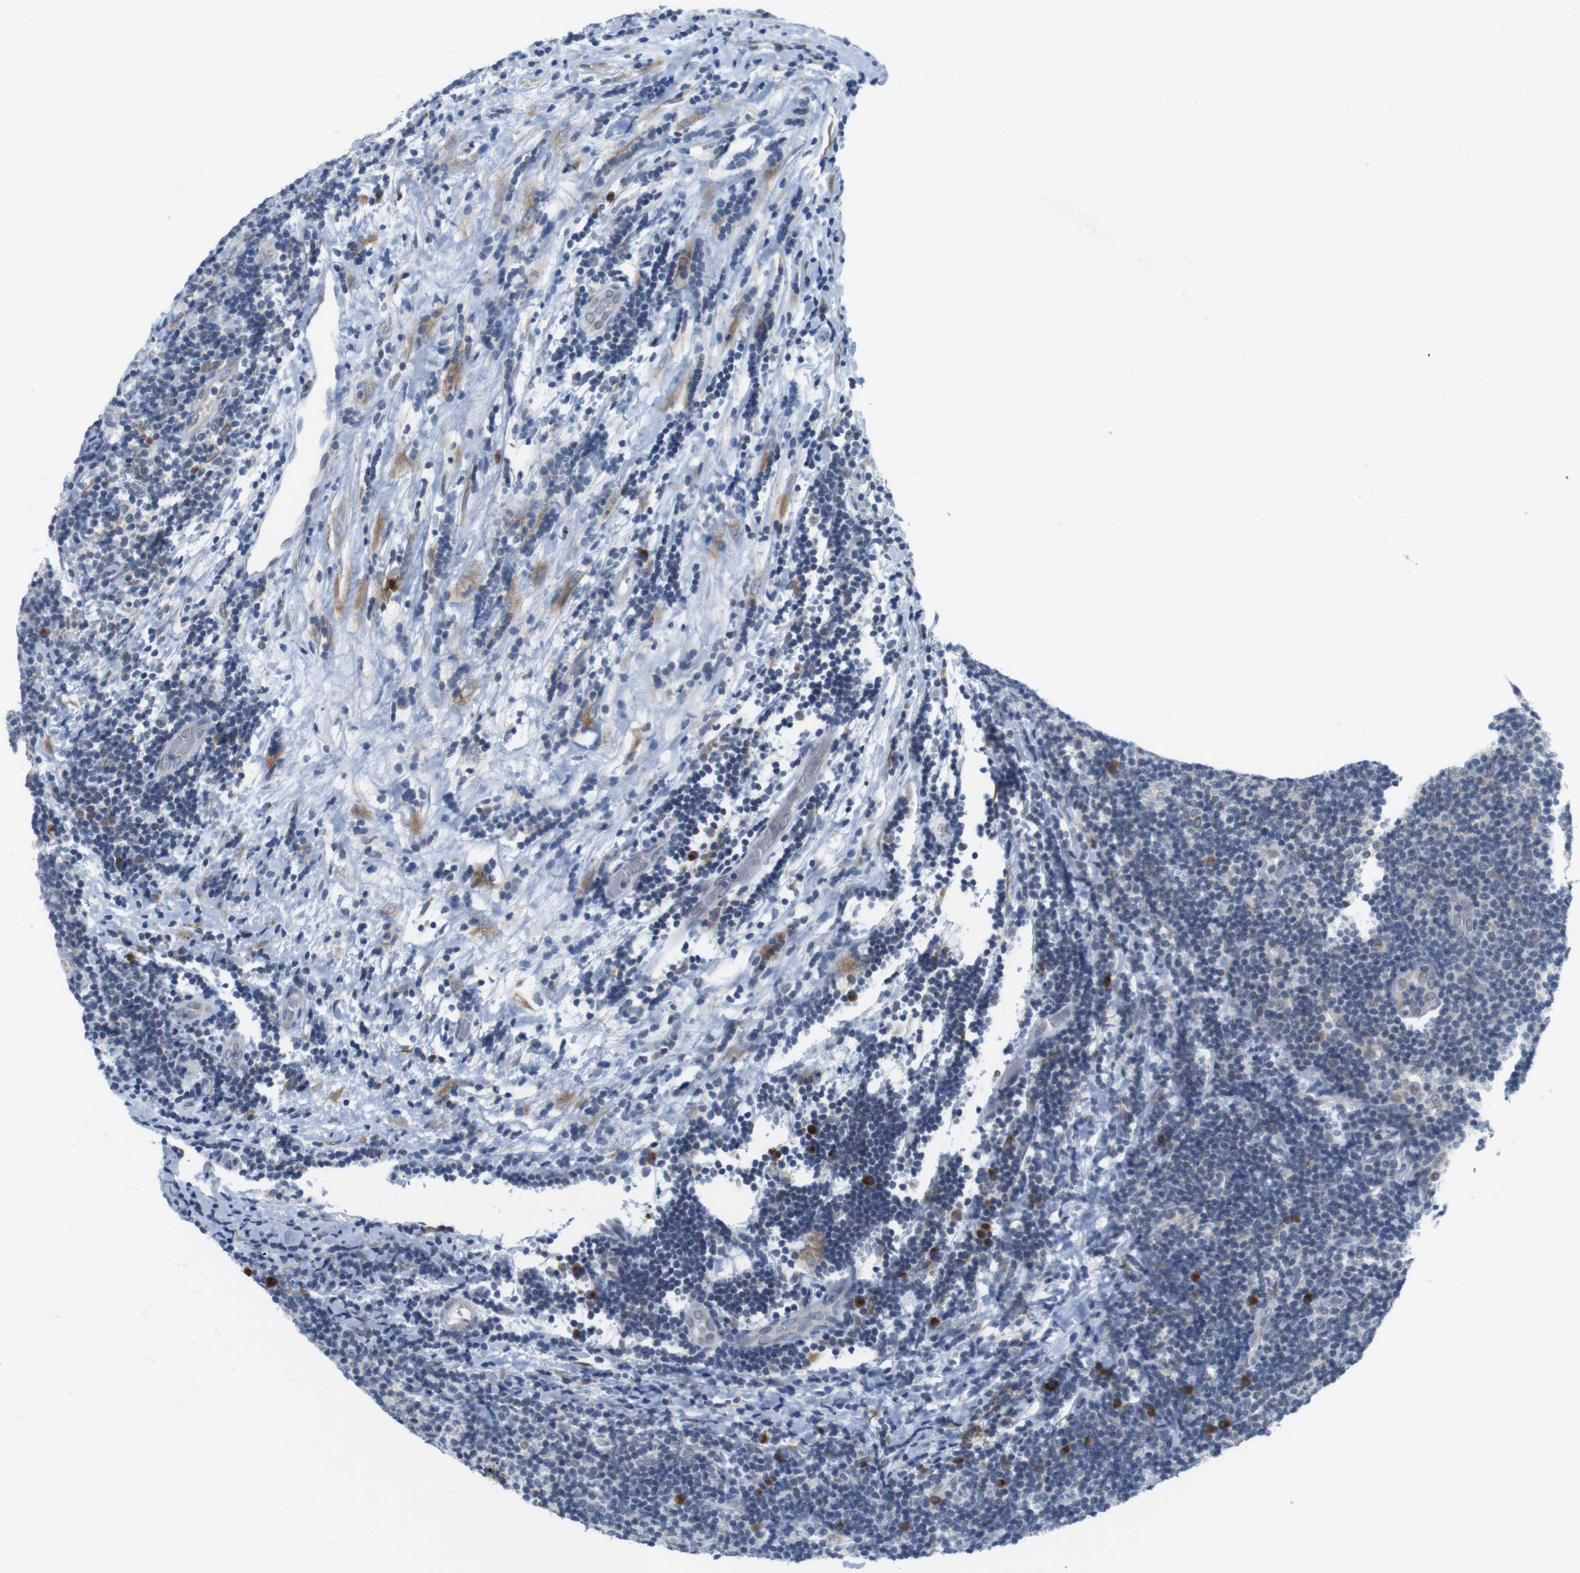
{"staining": {"intensity": "negative", "quantity": "none", "location": "none"}, "tissue": "lymphoma", "cell_type": "Tumor cells", "image_type": "cancer", "snomed": [{"axis": "morphology", "description": "Malignant lymphoma, non-Hodgkin's type, Low grade"}, {"axis": "topography", "description": "Lymph node"}], "caption": "The histopathology image reveals no staining of tumor cells in malignant lymphoma, non-Hodgkin's type (low-grade).", "gene": "ERGIC3", "patient": {"sex": "male", "age": 83}}